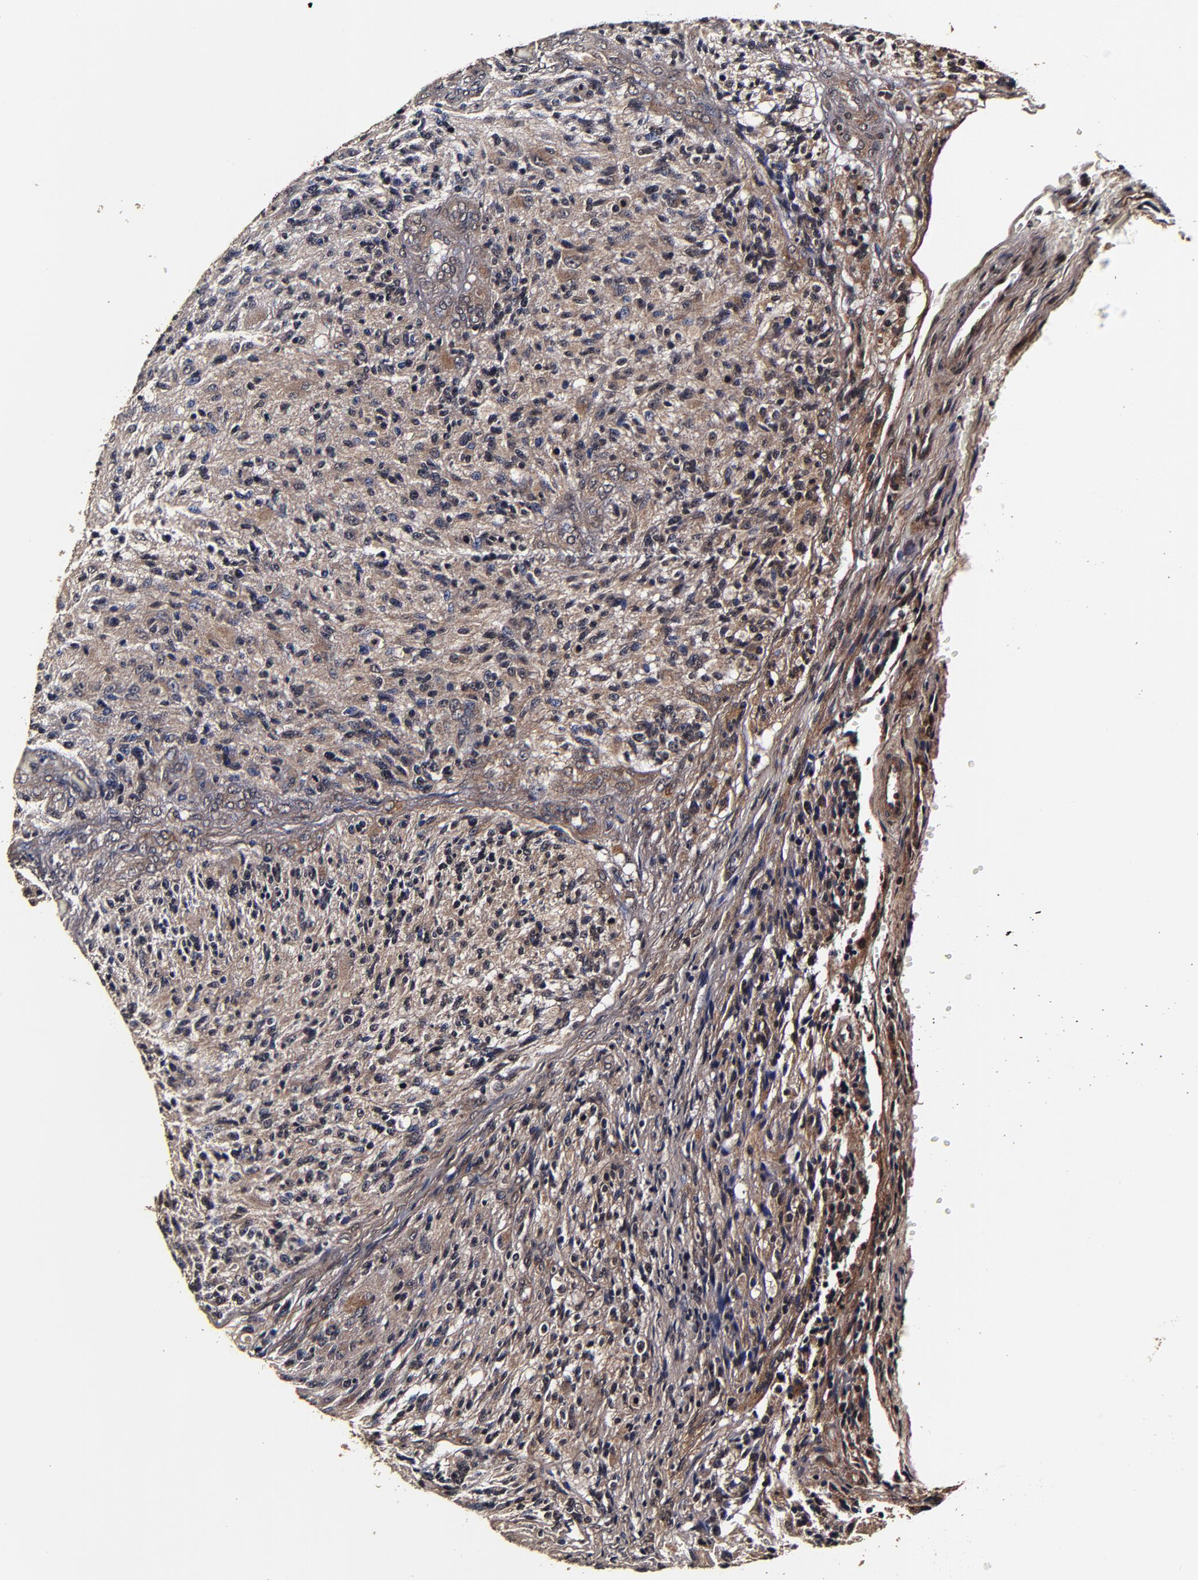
{"staining": {"intensity": "moderate", "quantity": ">75%", "location": "cytoplasmic/membranous"}, "tissue": "glioma", "cell_type": "Tumor cells", "image_type": "cancer", "snomed": [{"axis": "morphology", "description": "Normal tissue, NOS"}, {"axis": "morphology", "description": "Glioma, malignant, High grade"}, {"axis": "topography", "description": "Cerebral cortex"}], "caption": "IHC of malignant glioma (high-grade) demonstrates medium levels of moderate cytoplasmic/membranous expression in approximately >75% of tumor cells. (DAB (3,3'-diaminobenzidine) IHC, brown staining for protein, blue staining for nuclei).", "gene": "MMP15", "patient": {"sex": "male", "age": 56}}